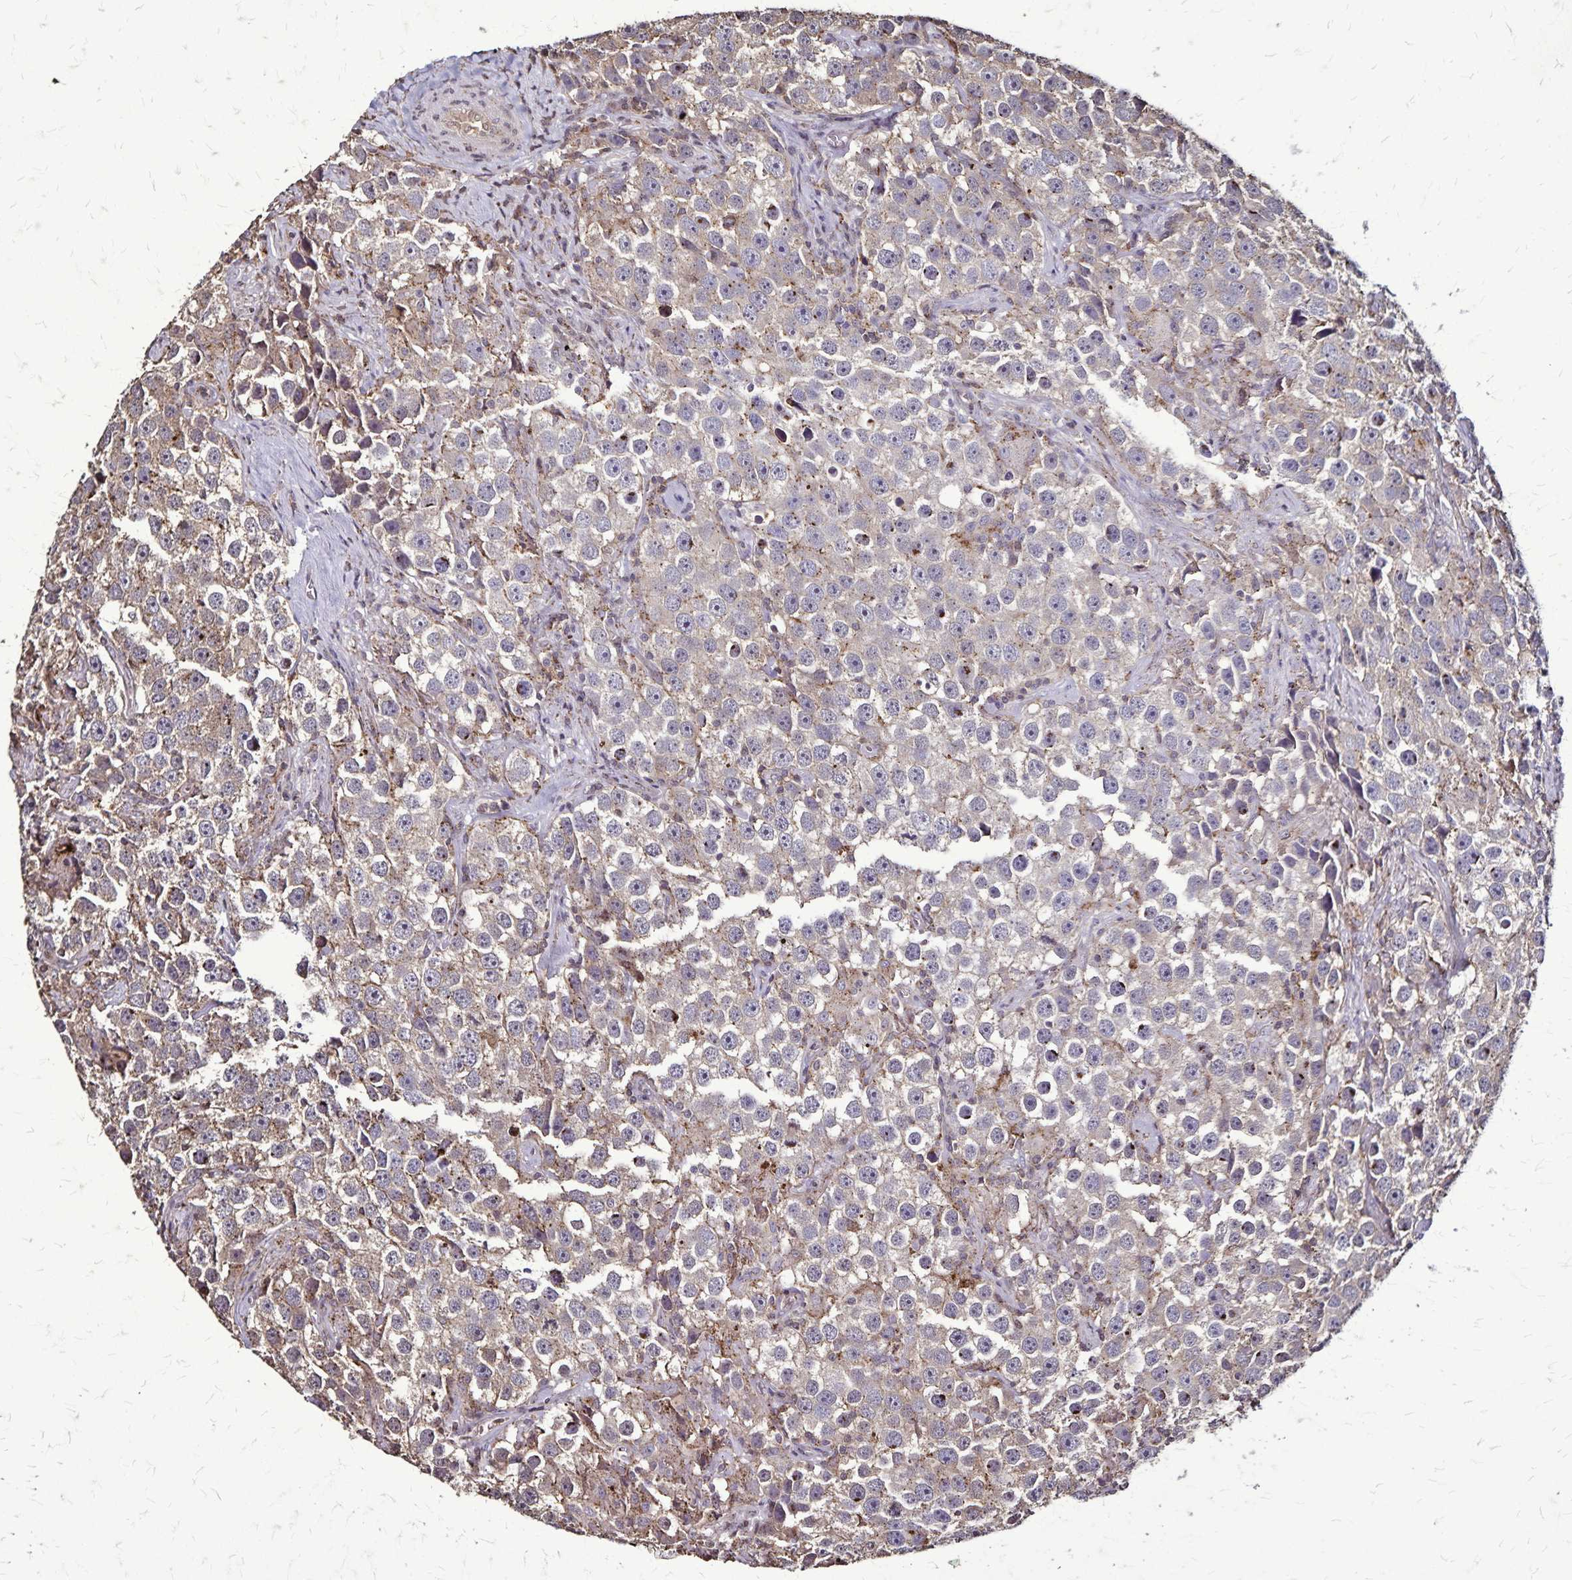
{"staining": {"intensity": "weak", "quantity": "25%-75%", "location": "cytoplasmic/membranous"}, "tissue": "testis cancer", "cell_type": "Tumor cells", "image_type": "cancer", "snomed": [{"axis": "morphology", "description": "Seminoma, NOS"}, {"axis": "topography", "description": "Testis"}], "caption": "There is low levels of weak cytoplasmic/membranous positivity in tumor cells of testis cancer, as demonstrated by immunohistochemical staining (brown color).", "gene": "CHMP1B", "patient": {"sex": "male", "age": 49}}